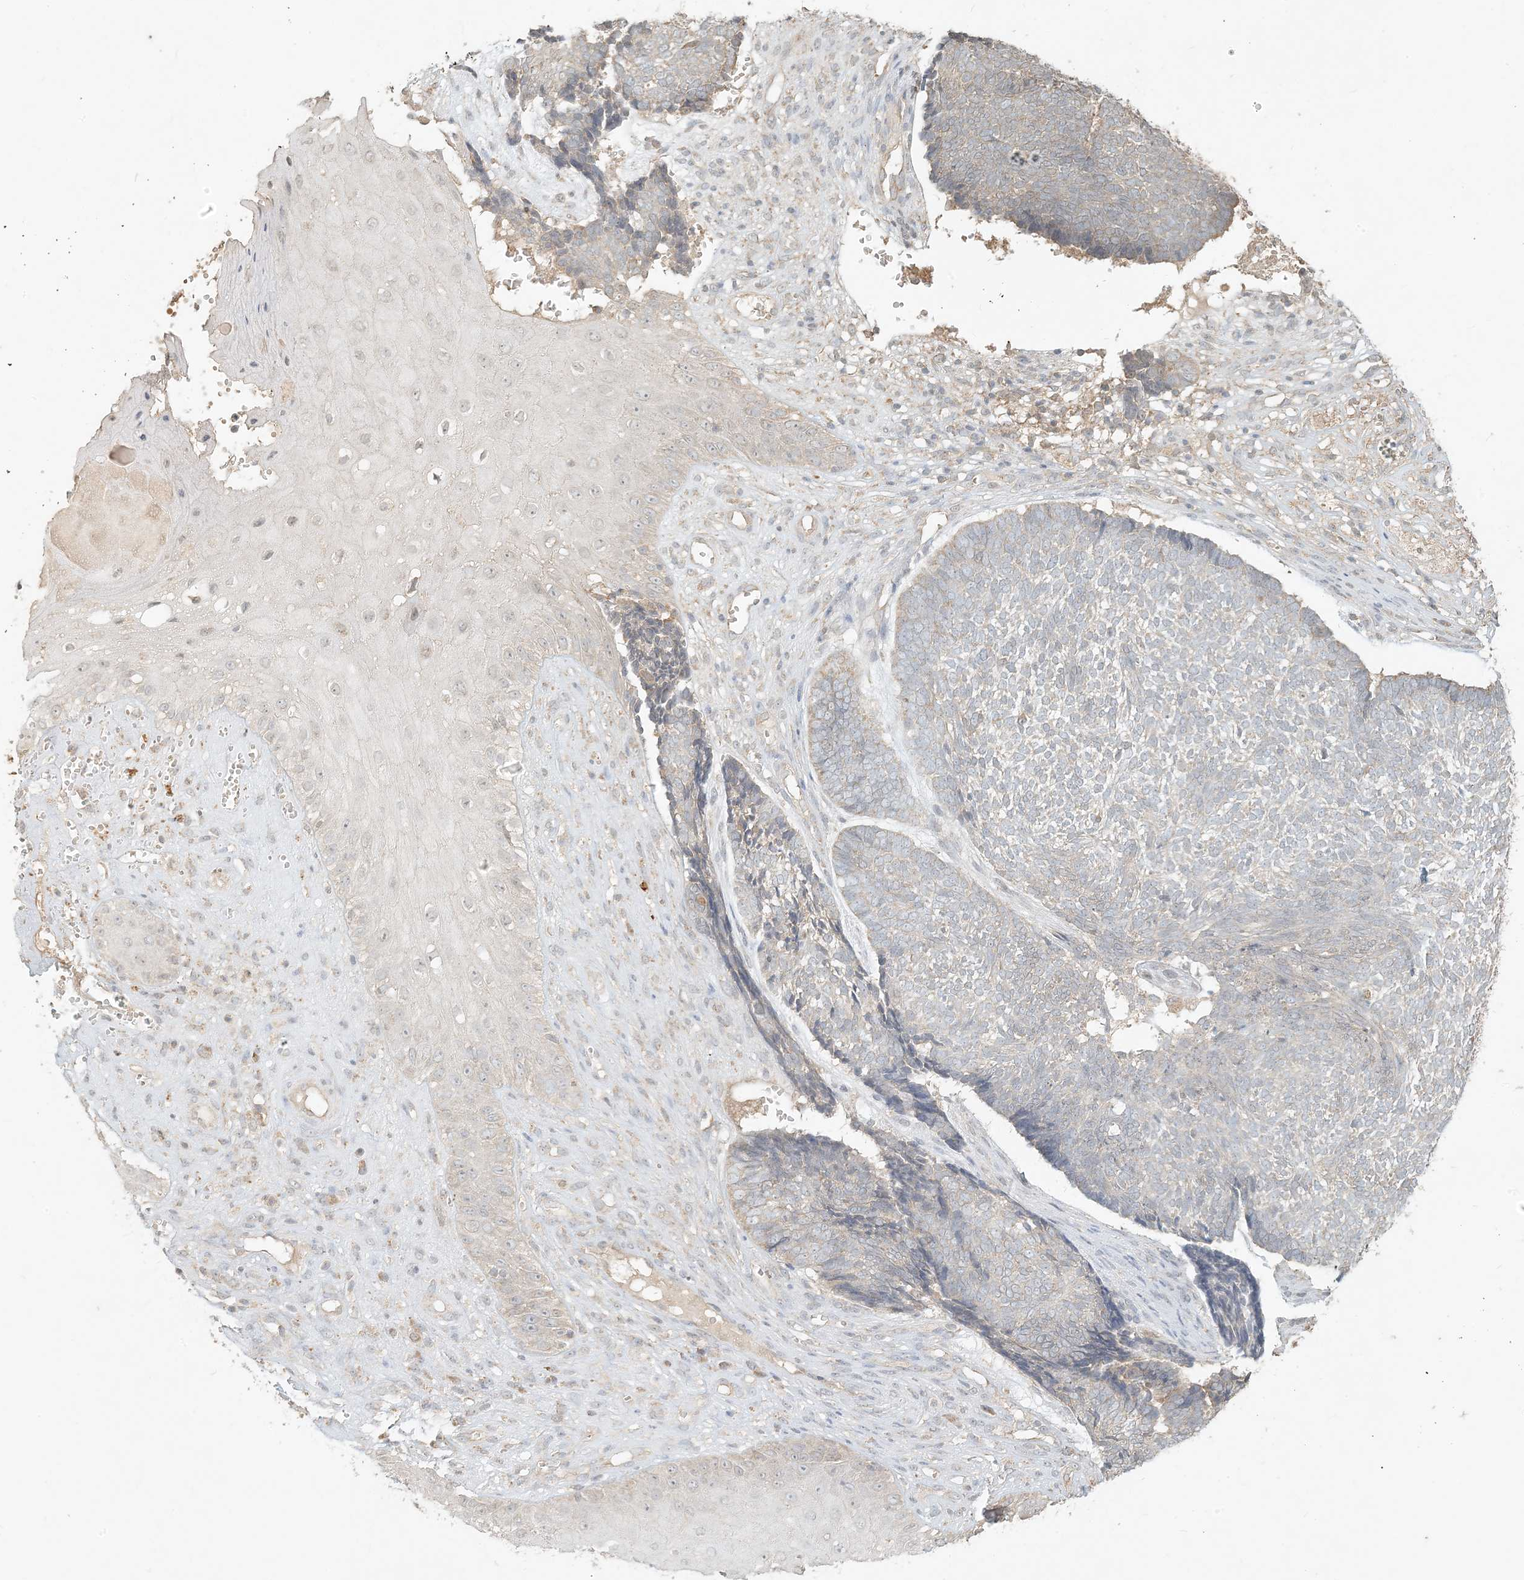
{"staining": {"intensity": "weak", "quantity": "<25%", "location": "cytoplasmic/membranous"}, "tissue": "skin cancer", "cell_type": "Tumor cells", "image_type": "cancer", "snomed": [{"axis": "morphology", "description": "Basal cell carcinoma"}, {"axis": "topography", "description": "Skin"}], "caption": "Tumor cells are negative for protein expression in human skin cancer (basal cell carcinoma). (DAB (3,3'-diaminobenzidine) immunohistochemistry visualized using brightfield microscopy, high magnification).", "gene": "MCOLN1", "patient": {"sex": "male", "age": 84}}